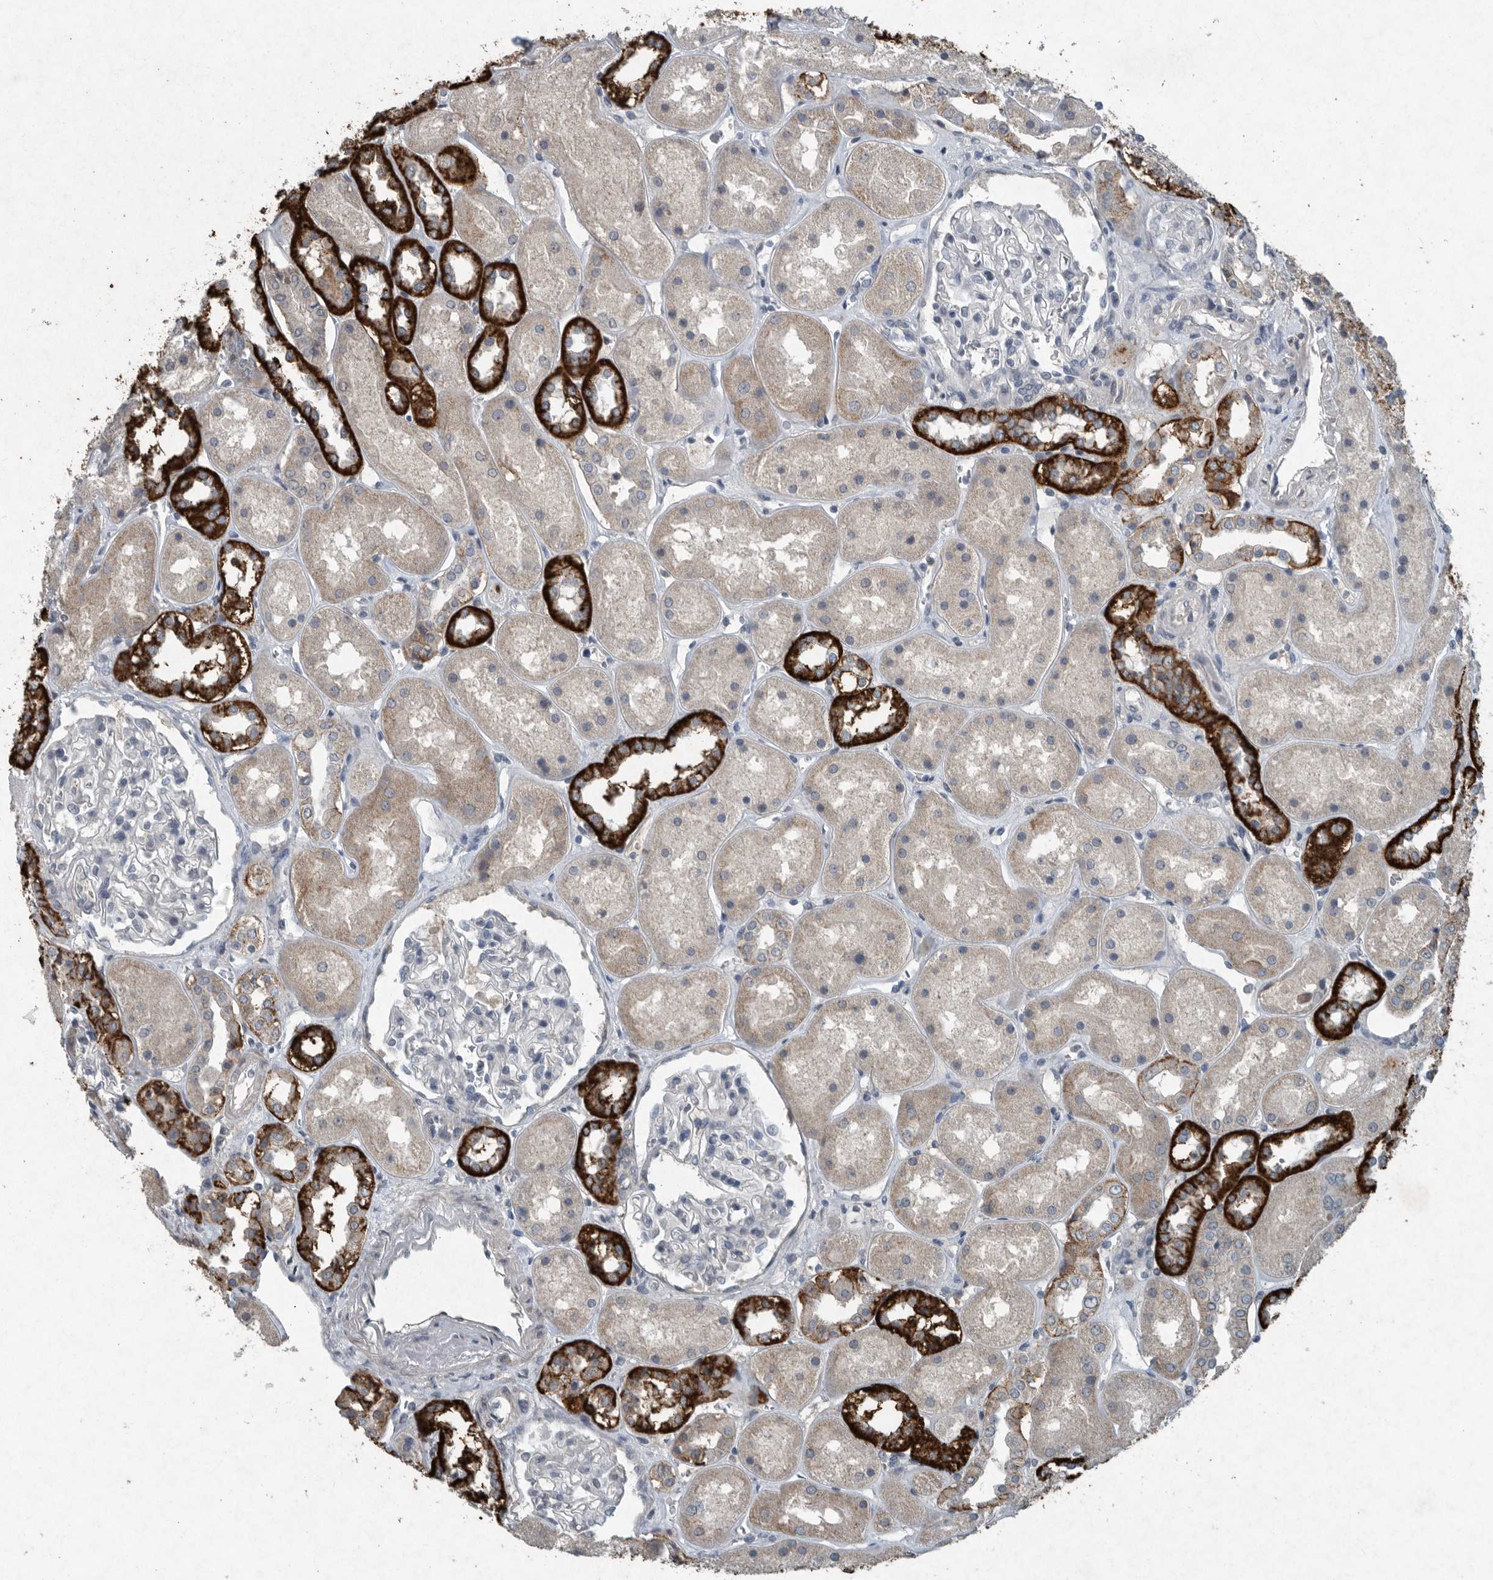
{"staining": {"intensity": "negative", "quantity": "none", "location": "none"}, "tissue": "kidney", "cell_type": "Cells in glomeruli", "image_type": "normal", "snomed": [{"axis": "morphology", "description": "Normal tissue, NOS"}, {"axis": "topography", "description": "Kidney"}], "caption": "Histopathology image shows no significant protein expression in cells in glomeruli of unremarkable kidney.", "gene": "IL20", "patient": {"sex": "male", "age": 70}}